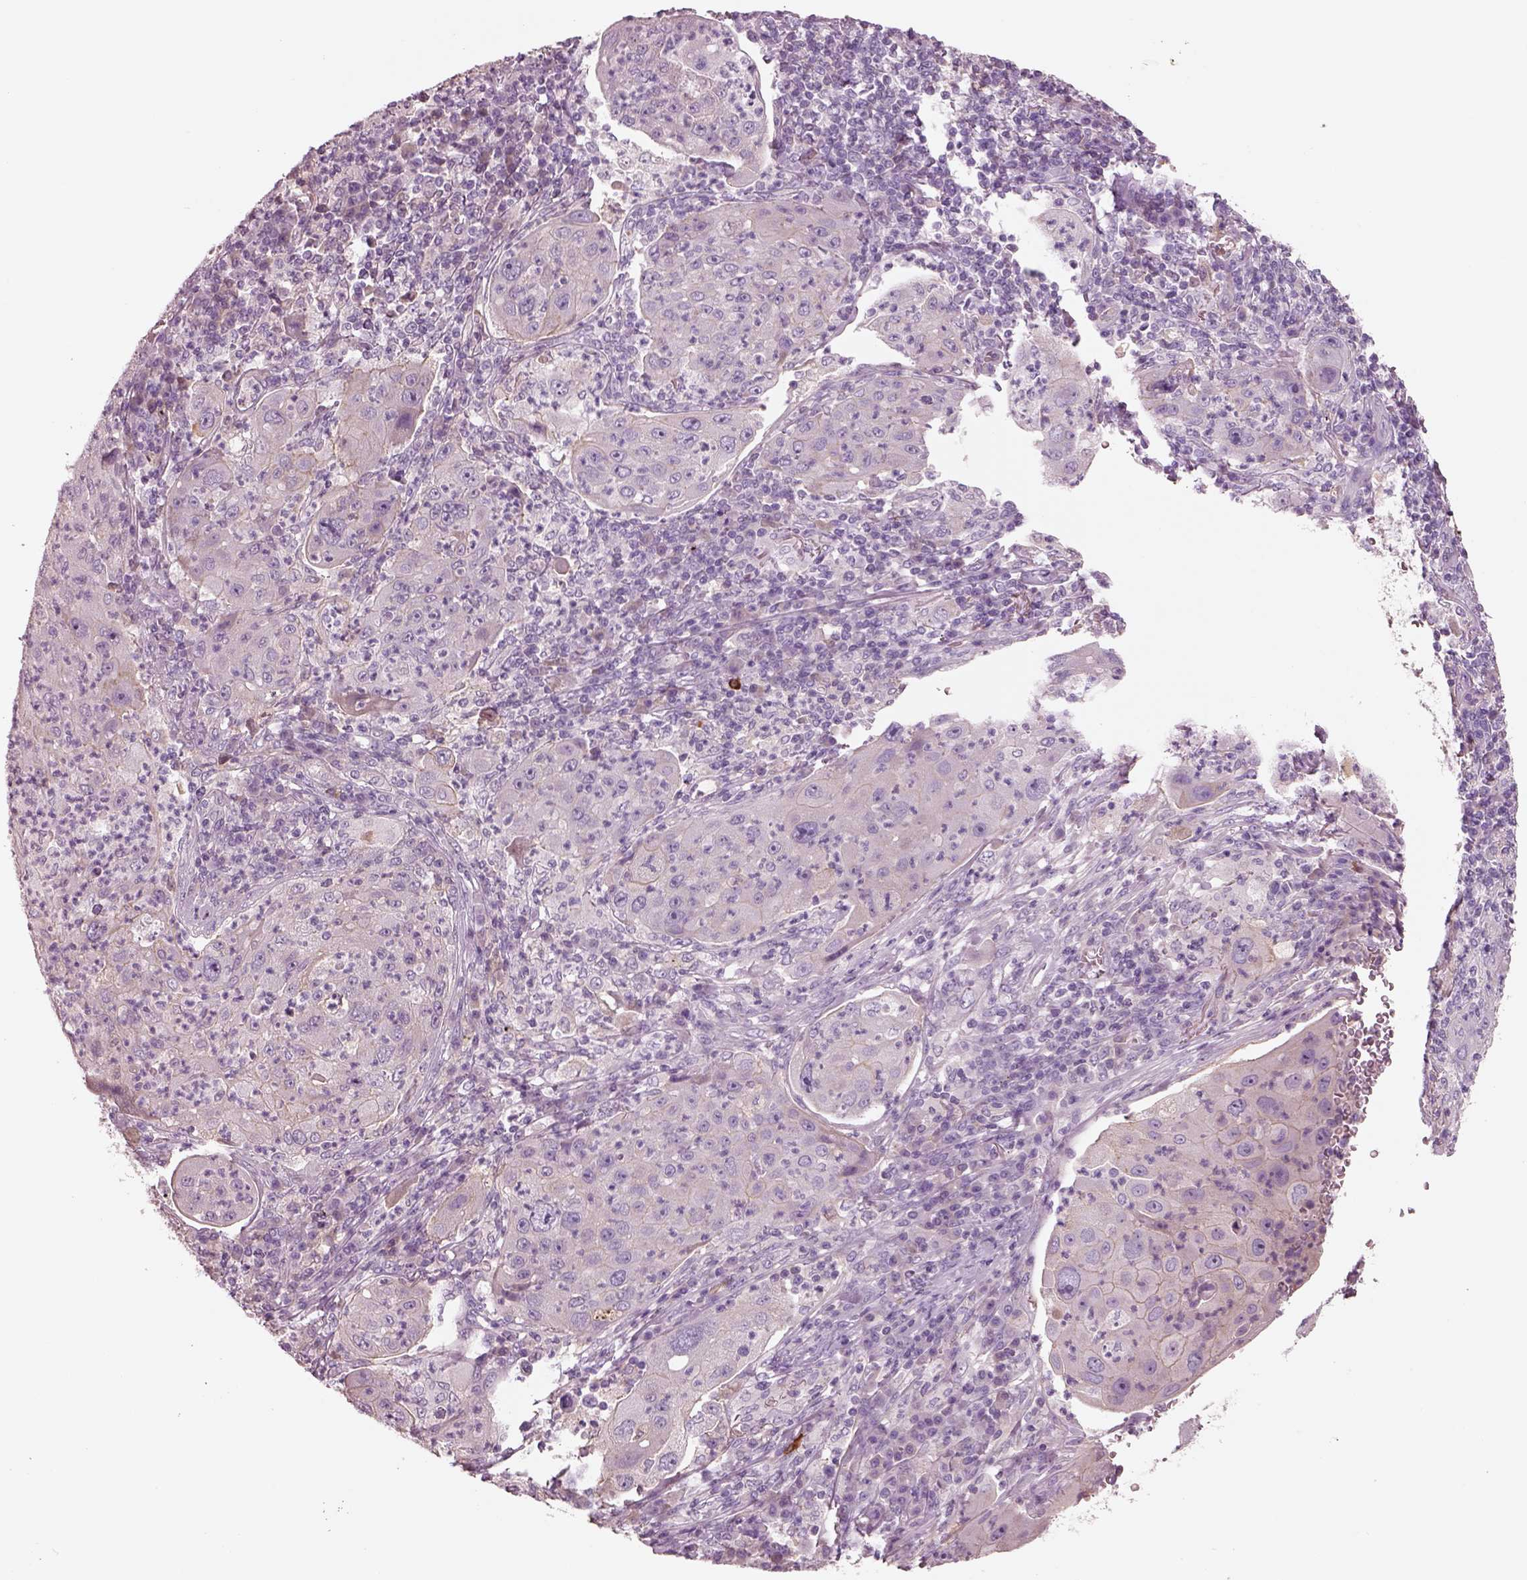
{"staining": {"intensity": "negative", "quantity": "none", "location": "none"}, "tissue": "lung cancer", "cell_type": "Tumor cells", "image_type": "cancer", "snomed": [{"axis": "morphology", "description": "Squamous cell carcinoma, NOS"}, {"axis": "topography", "description": "Lung"}], "caption": "There is no significant staining in tumor cells of lung squamous cell carcinoma.", "gene": "IGLL1", "patient": {"sex": "female", "age": 59}}